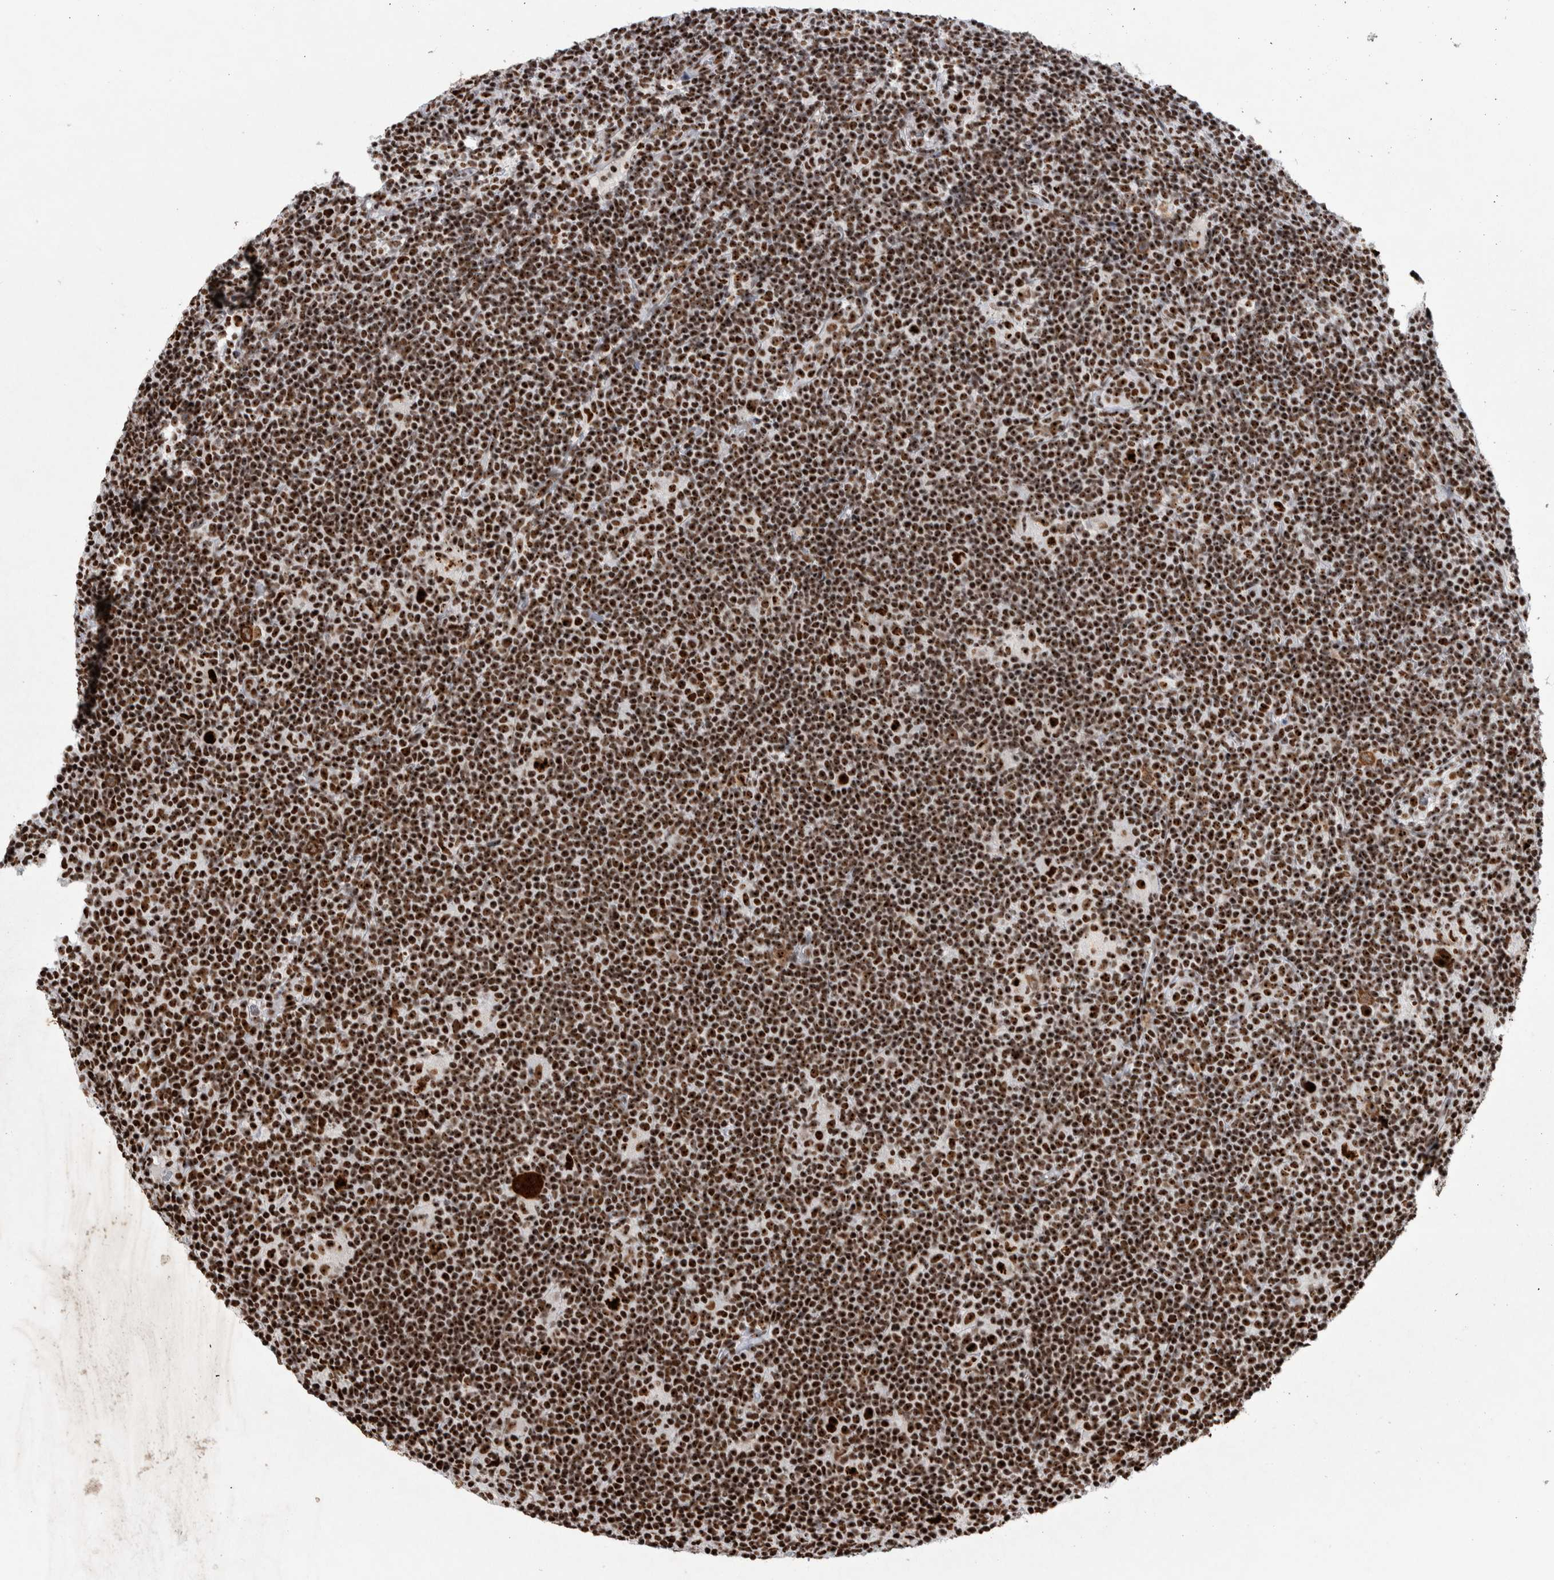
{"staining": {"intensity": "strong", "quantity": ">75%", "location": "nuclear"}, "tissue": "lymphoma", "cell_type": "Tumor cells", "image_type": "cancer", "snomed": [{"axis": "morphology", "description": "Hodgkin's disease, NOS"}, {"axis": "topography", "description": "Lymph node"}], "caption": "Hodgkin's disease stained with a brown dye reveals strong nuclear positive positivity in about >75% of tumor cells.", "gene": "NCL", "patient": {"sex": "female", "age": 57}}